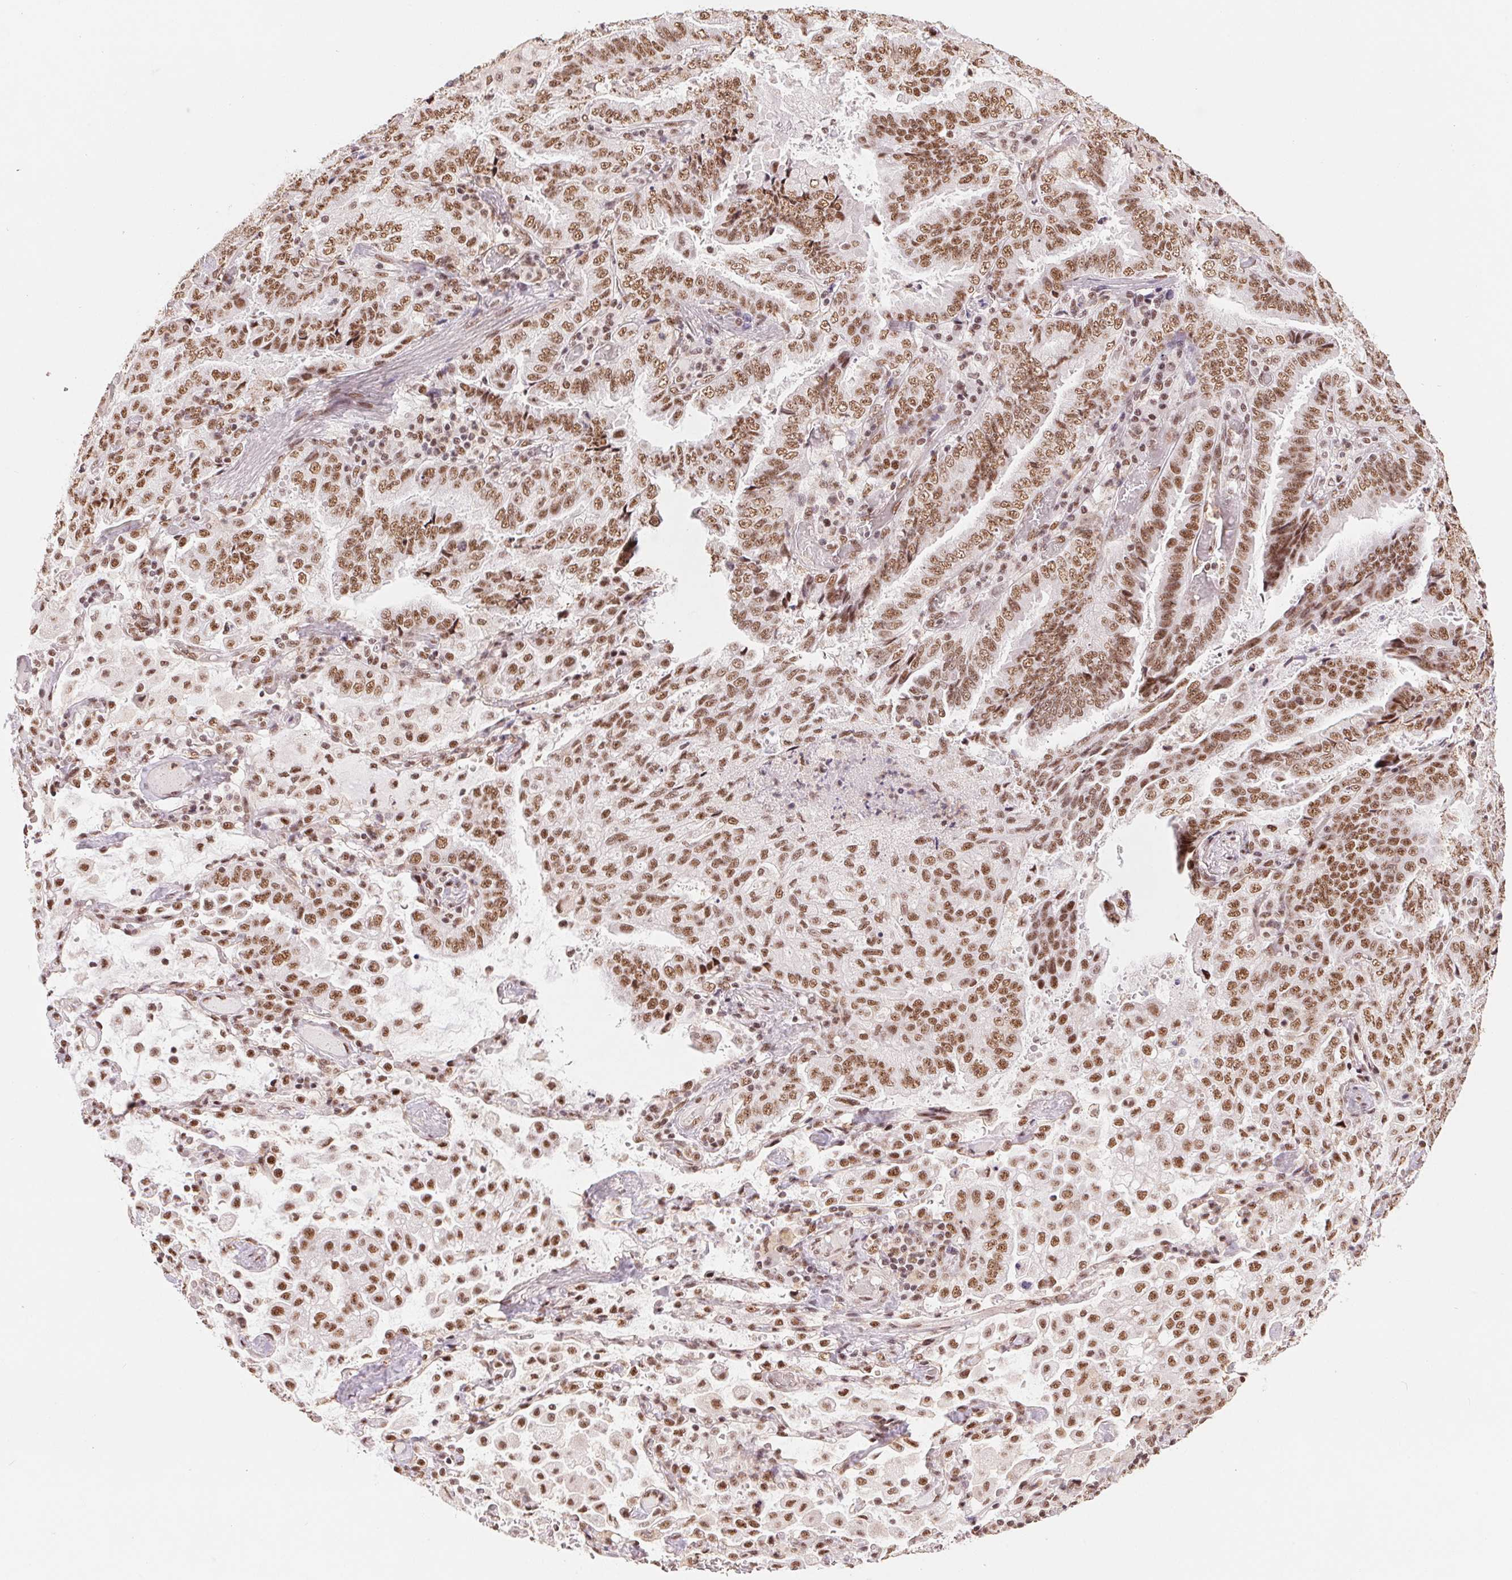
{"staining": {"intensity": "moderate", "quantity": ">75%", "location": "nuclear"}, "tissue": "lung cancer", "cell_type": "Tumor cells", "image_type": "cancer", "snomed": [{"axis": "morphology", "description": "Aneuploidy"}, {"axis": "morphology", "description": "Adenocarcinoma, NOS"}, {"axis": "morphology", "description": "Adenocarcinoma, metastatic, NOS"}, {"axis": "topography", "description": "Lymph node"}, {"axis": "topography", "description": "Lung"}], "caption": "IHC histopathology image of neoplastic tissue: human lung adenocarcinoma stained using immunohistochemistry (IHC) reveals medium levels of moderate protein expression localized specifically in the nuclear of tumor cells, appearing as a nuclear brown color.", "gene": "SREK1", "patient": {"sex": "female", "age": 48}}